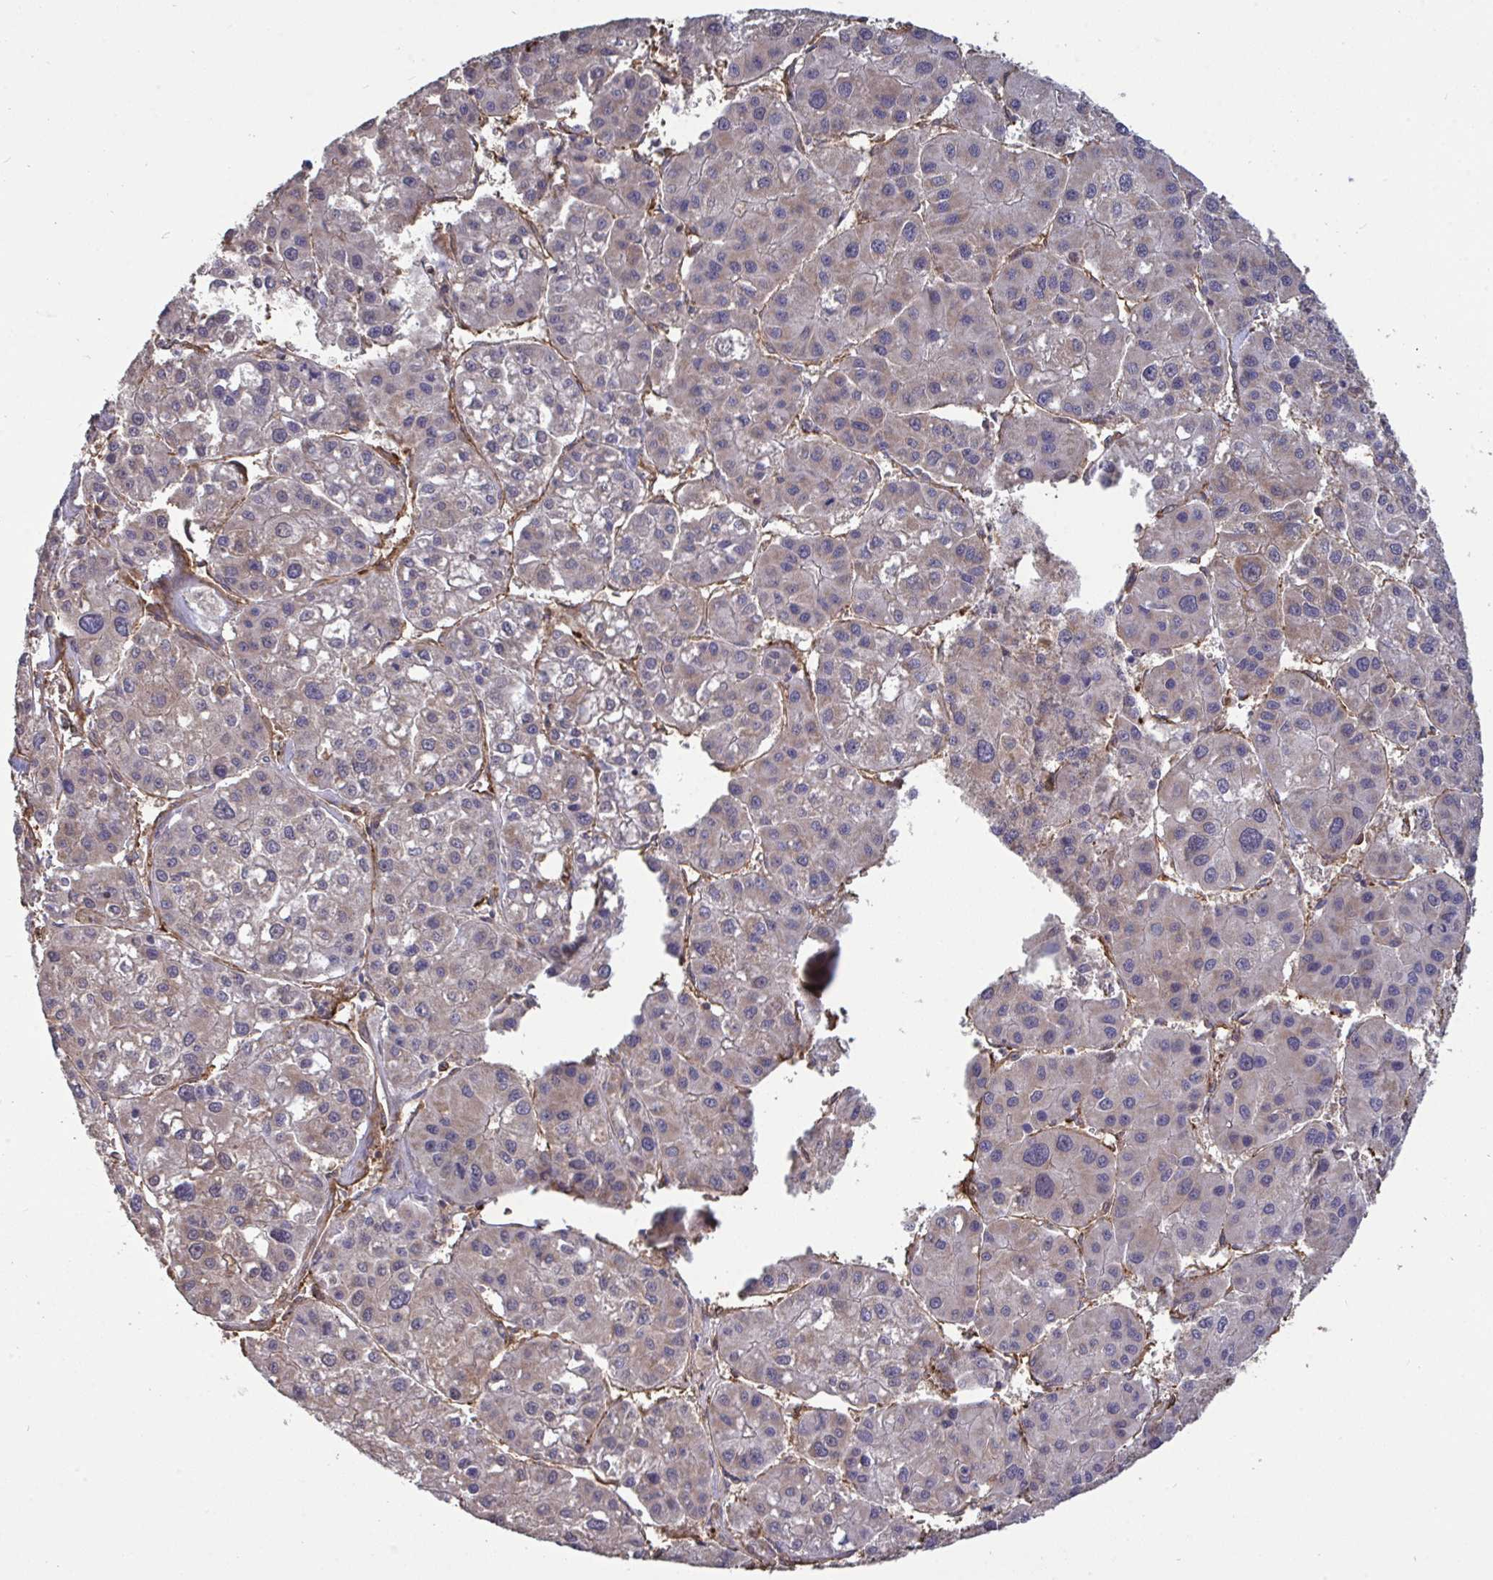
{"staining": {"intensity": "negative", "quantity": "none", "location": "none"}, "tissue": "liver cancer", "cell_type": "Tumor cells", "image_type": "cancer", "snomed": [{"axis": "morphology", "description": "Carcinoma, Hepatocellular, NOS"}, {"axis": "topography", "description": "Liver"}], "caption": "Protein analysis of liver cancer displays no significant positivity in tumor cells. (DAB (3,3'-diaminobenzidine) immunohistochemistry visualized using brightfield microscopy, high magnification).", "gene": "ISCU", "patient": {"sex": "male", "age": 73}}